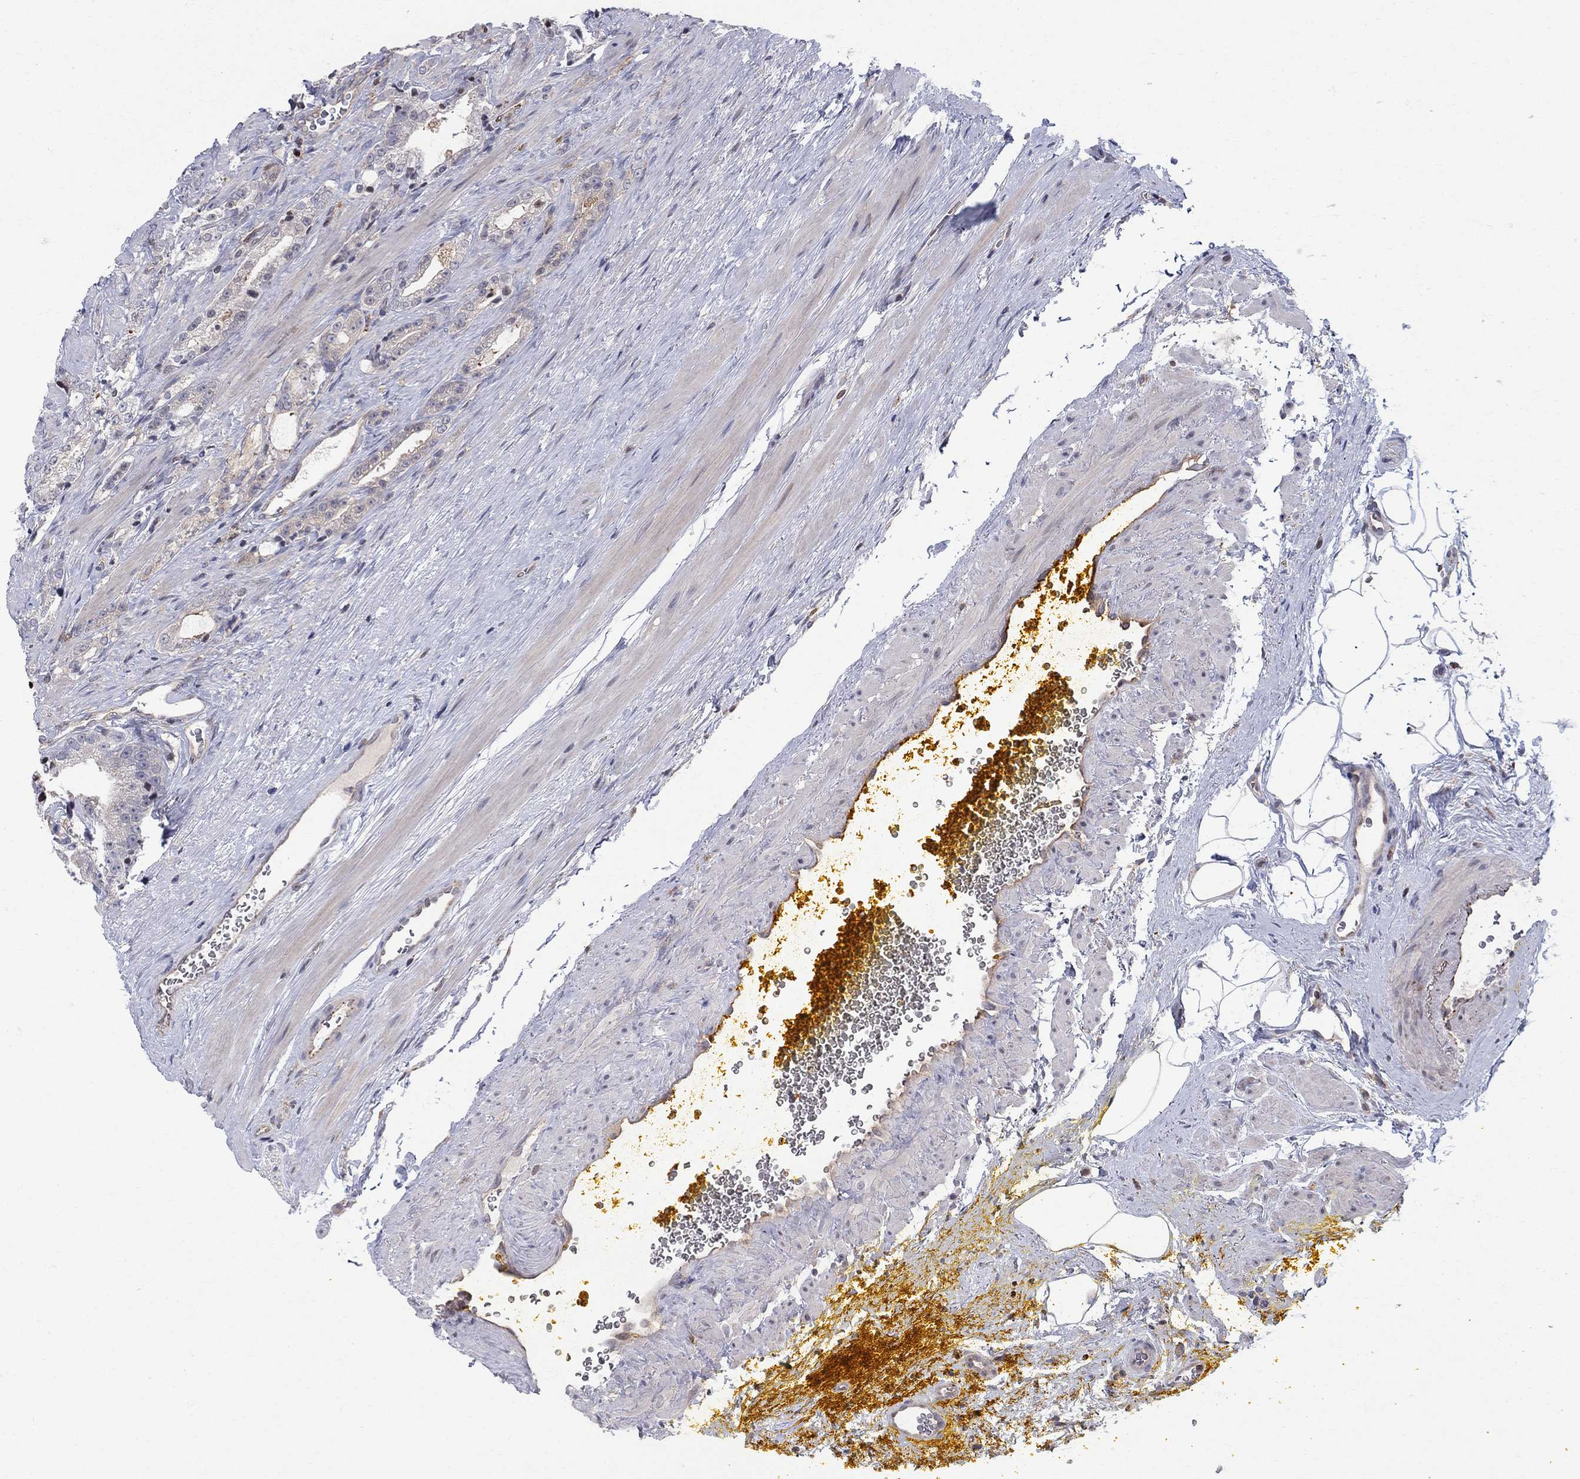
{"staining": {"intensity": "negative", "quantity": "none", "location": "none"}, "tissue": "prostate cancer", "cell_type": "Tumor cells", "image_type": "cancer", "snomed": [{"axis": "morphology", "description": "Adenocarcinoma, NOS"}, {"axis": "topography", "description": "Prostate"}], "caption": "Human prostate cancer (adenocarcinoma) stained for a protein using immunohistochemistry exhibits no positivity in tumor cells.", "gene": "ZNHIT3", "patient": {"sex": "male", "age": 67}}